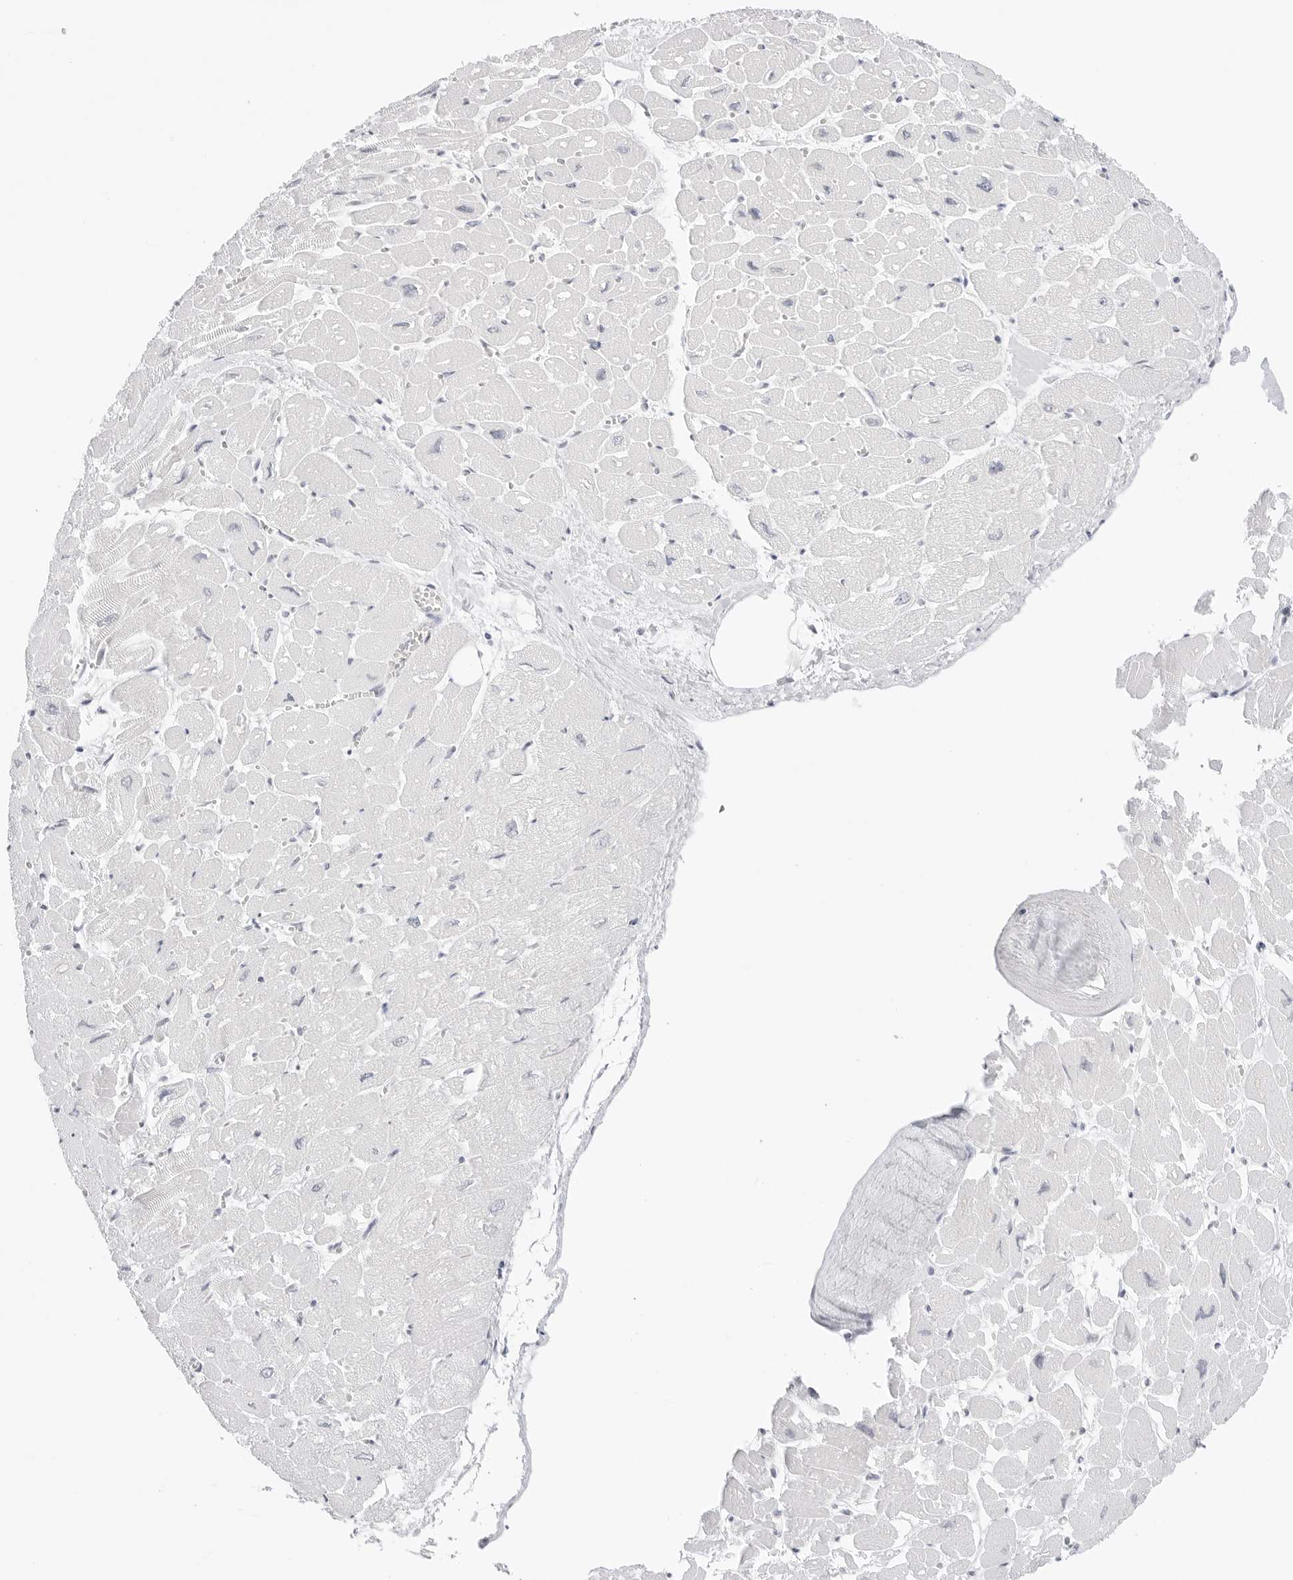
{"staining": {"intensity": "weak", "quantity": "<25%", "location": "cytoplasmic/membranous"}, "tissue": "heart muscle", "cell_type": "Cardiomyocytes", "image_type": "normal", "snomed": [{"axis": "morphology", "description": "Normal tissue, NOS"}, {"axis": "topography", "description": "Heart"}], "caption": "A histopathology image of heart muscle stained for a protein demonstrates no brown staining in cardiomyocytes. Brightfield microscopy of immunohistochemistry (IHC) stained with DAB (brown) and hematoxylin (blue), captured at high magnification.", "gene": "NUDC", "patient": {"sex": "male", "age": 54}}